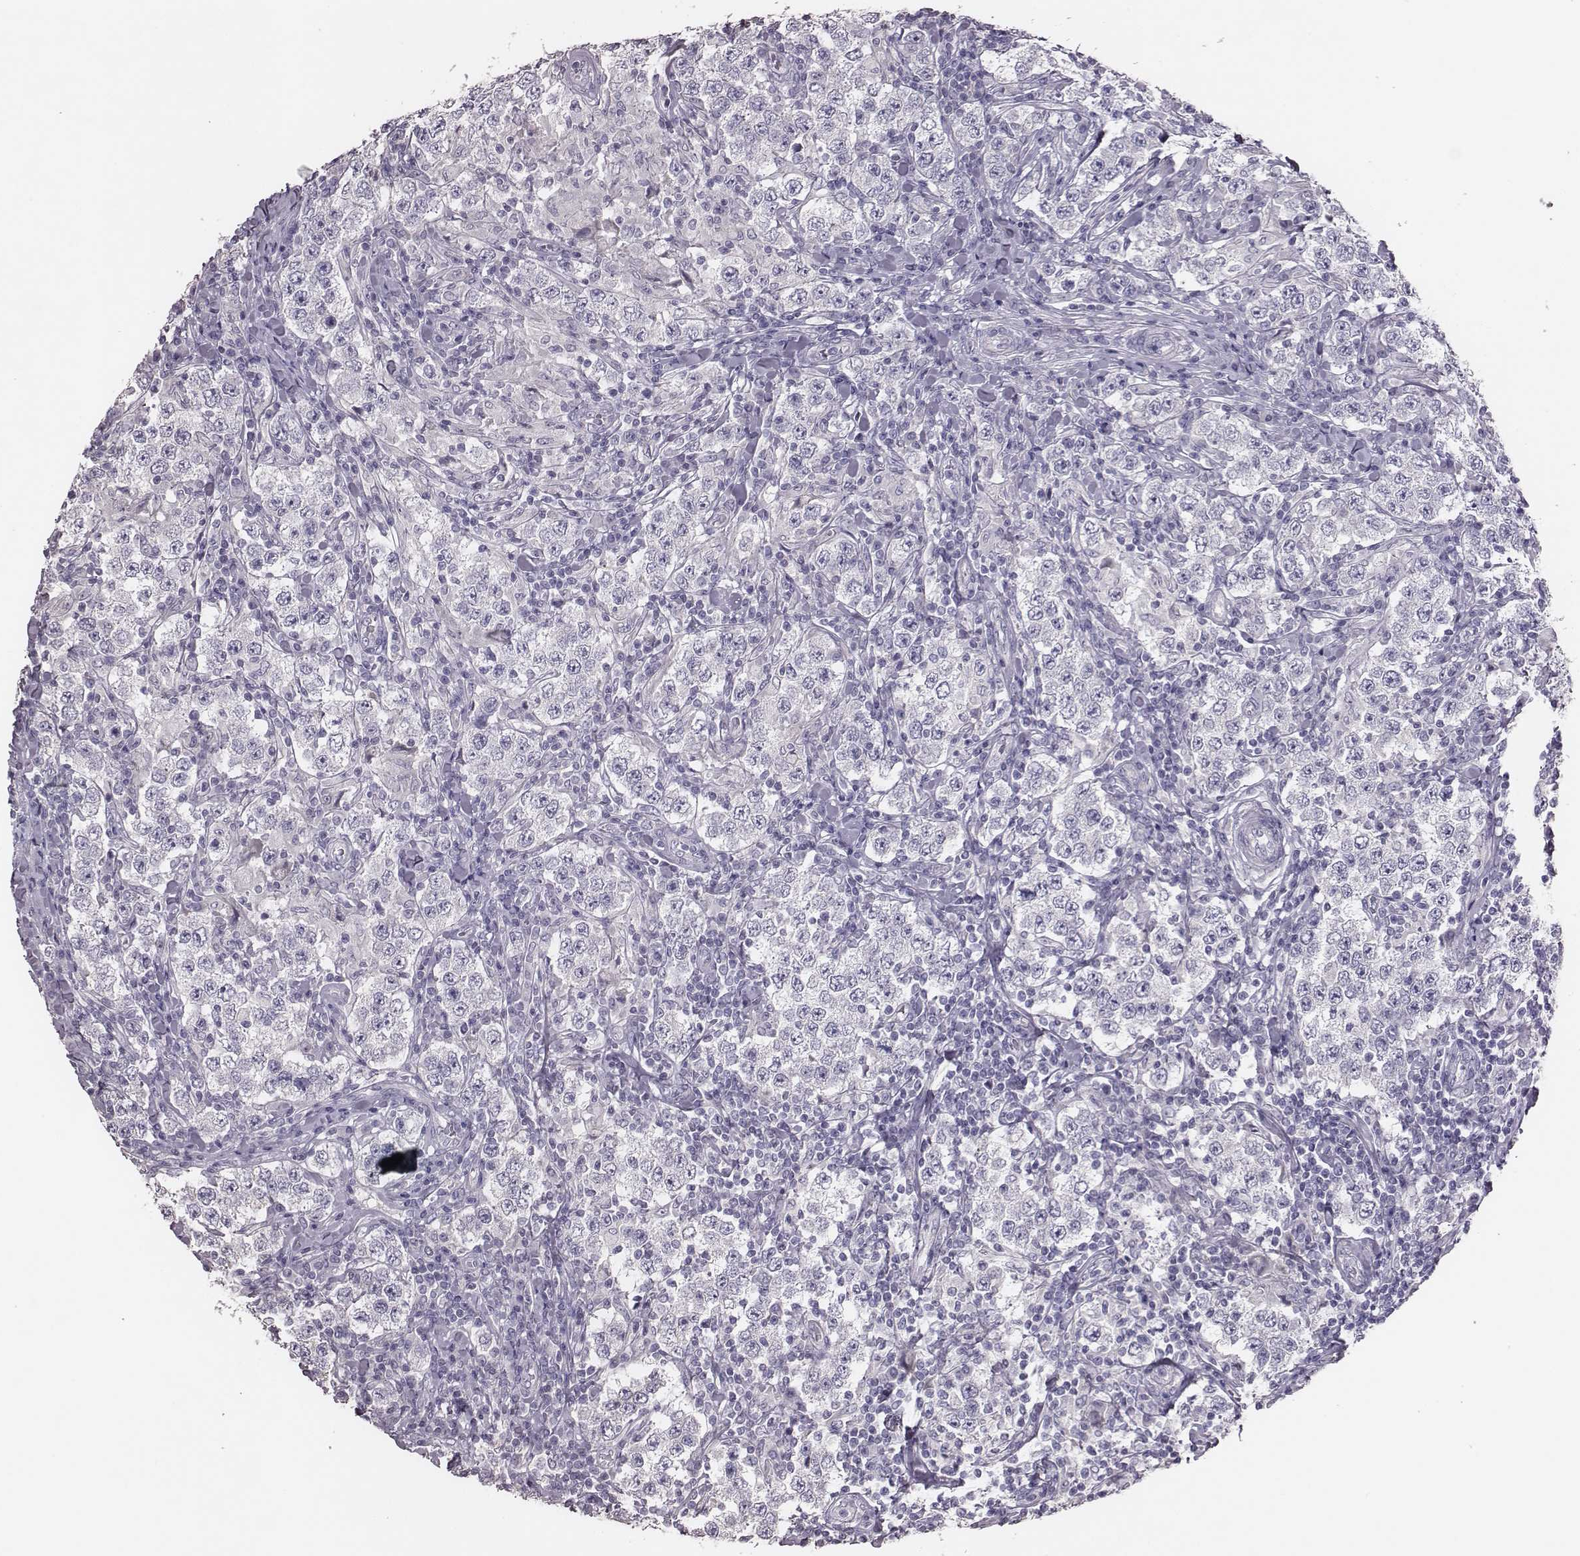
{"staining": {"intensity": "negative", "quantity": "none", "location": "none"}, "tissue": "testis cancer", "cell_type": "Tumor cells", "image_type": "cancer", "snomed": [{"axis": "morphology", "description": "Seminoma, NOS"}, {"axis": "morphology", "description": "Carcinoma, Embryonal, NOS"}, {"axis": "topography", "description": "Testis"}], "caption": "IHC of human testis embryonal carcinoma shows no positivity in tumor cells. The staining is performed using DAB (3,3'-diaminobenzidine) brown chromogen with nuclei counter-stained in using hematoxylin.", "gene": "P2RY10", "patient": {"sex": "male", "age": 41}}